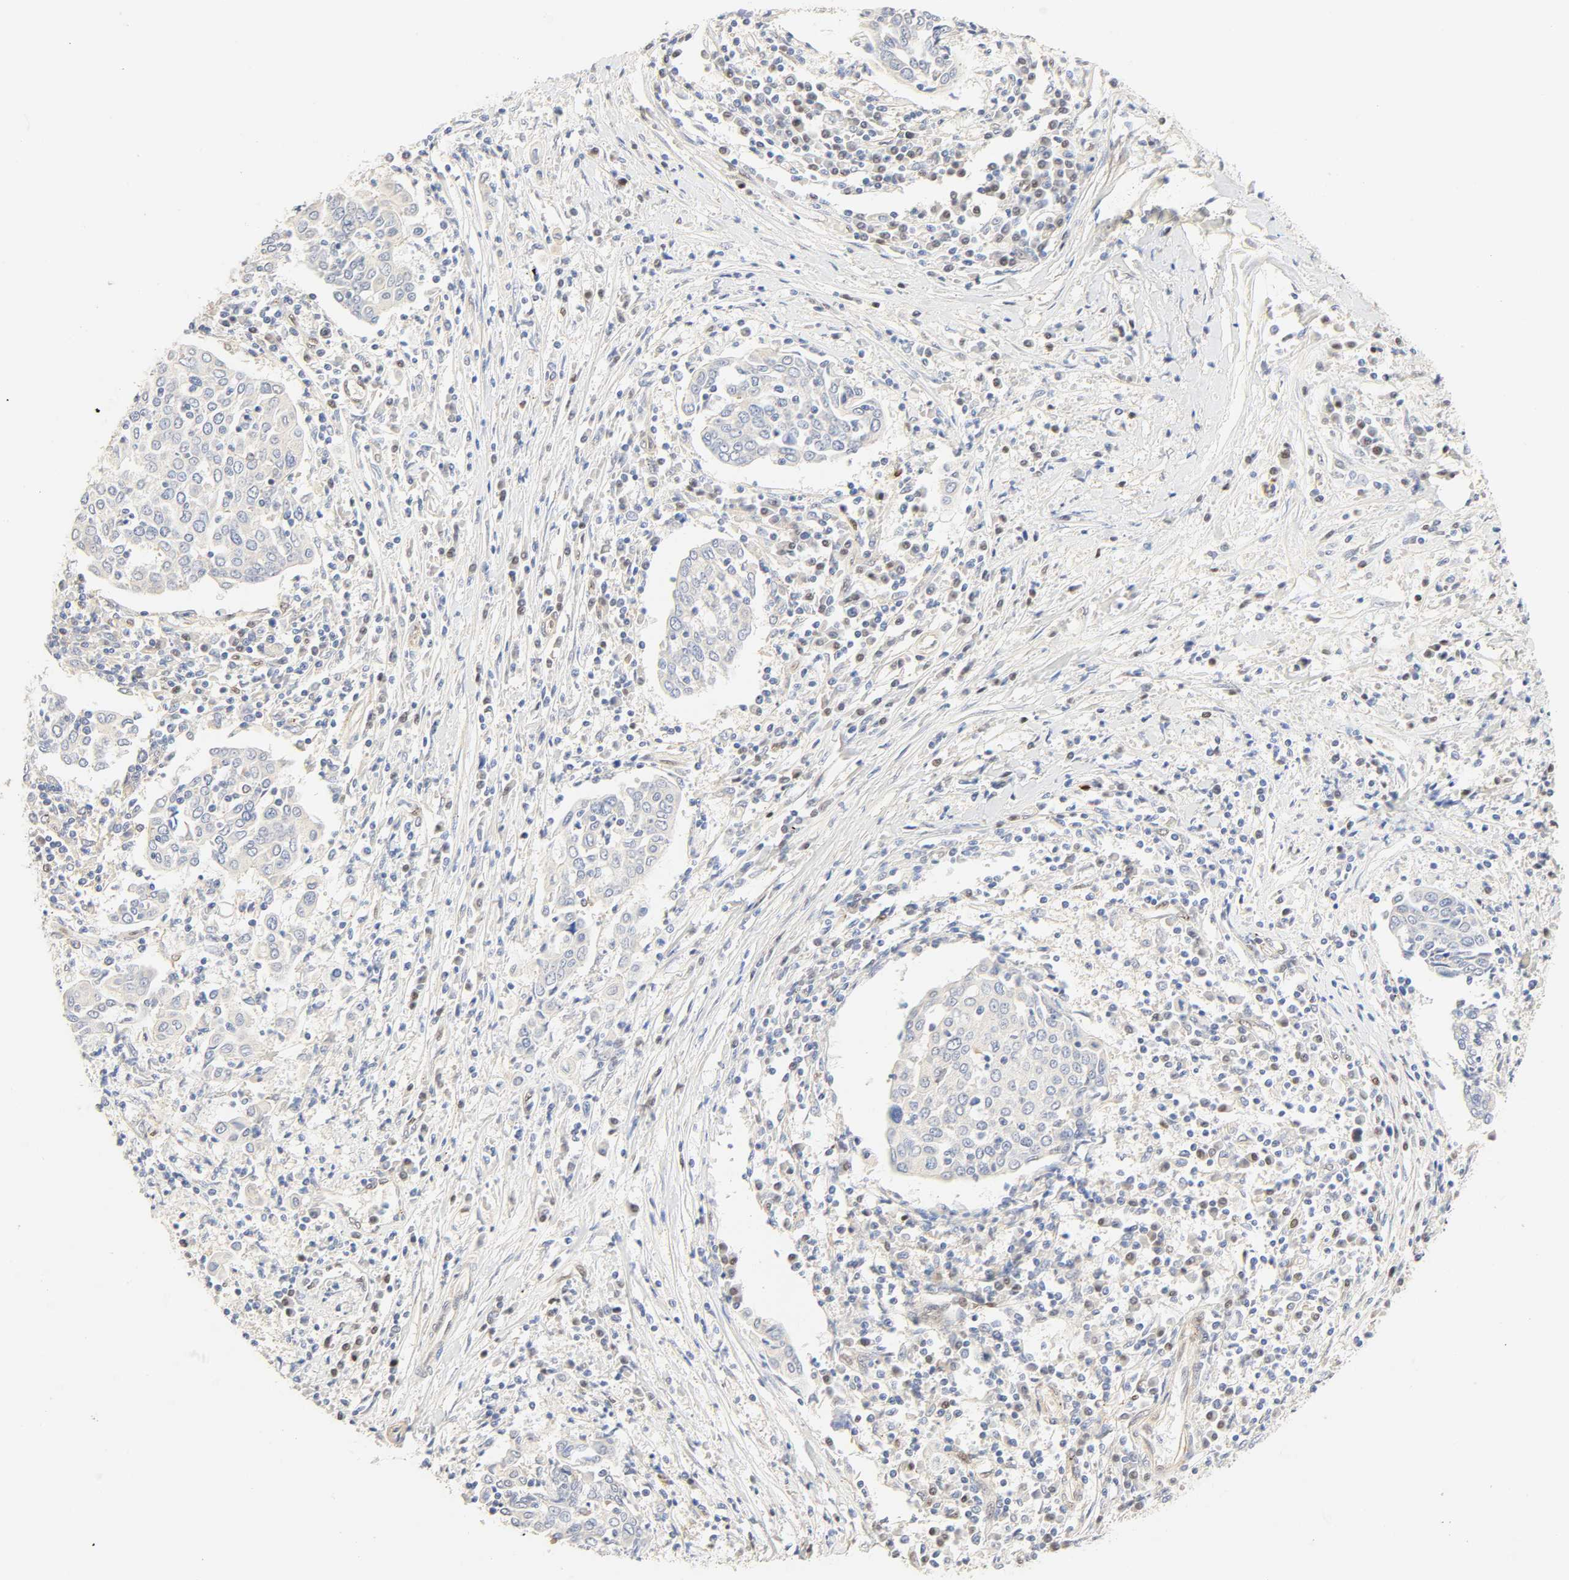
{"staining": {"intensity": "negative", "quantity": "none", "location": "none"}, "tissue": "cervical cancer", "cell_type": "Tumor cells", "image_type": "cancer", "snomed": [{"axis": "morphology", "description": "Squamous cell carcinoma, NOS"}, {"axis": "topography", "description": "Cervix"}], "caption": "Immunohistochemistry (IHC) photomicrograph of neoplastic tissue: human cervical cancer stained with DAB (3,3'-diaminobenzidine) shows no significant protein positivity in tumor cells.", "gene": "BORCS8-MEF2B", "patient": {"sex": "female", "age": 40}}